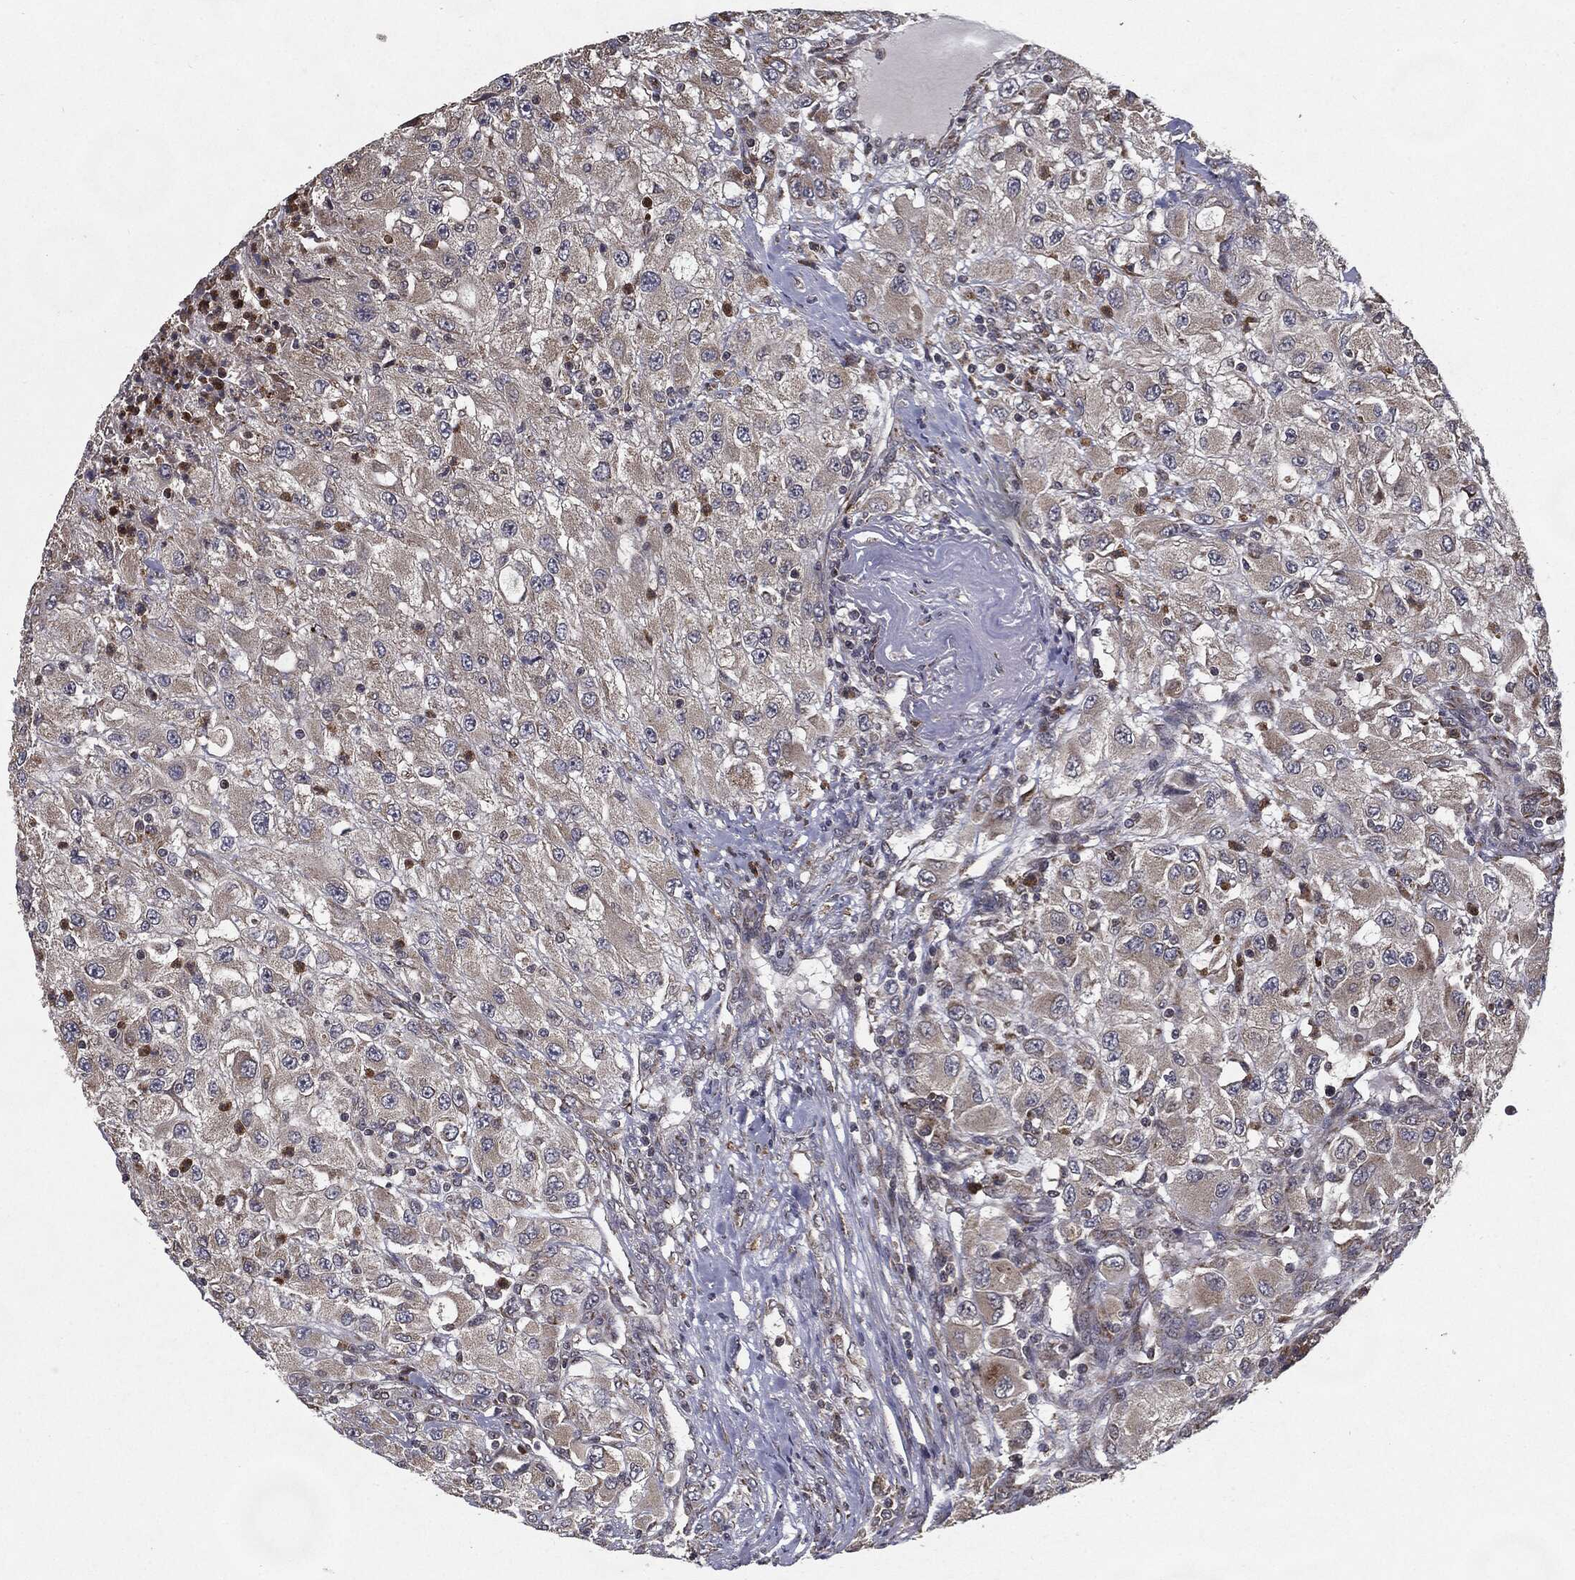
{"staining": {"intensity": "moderate", "quantity": "<25%", "location": "cytoplasmic/membranous"}, "tissue": "renal cancer", "cell_type": "Tumor cells", "image_type": "cancer", "snomed": [{"axis": "morphology", "description": "Adenocarcinoma, NOS"}, {"axis": "topography", "description": "Kidney"}], "caption": "Immunohistochemical staining of renal adenocarcinoma demonstrates low levels of moderate cytoplasmic/membranous expression in approximately <25% of tumor cells. Immunohistochemistry (ihc) stains the protein in brown and the nuclei are stained blue.", "gene": "HDAC5", "patient": {"sex": "female", "age": 67}}